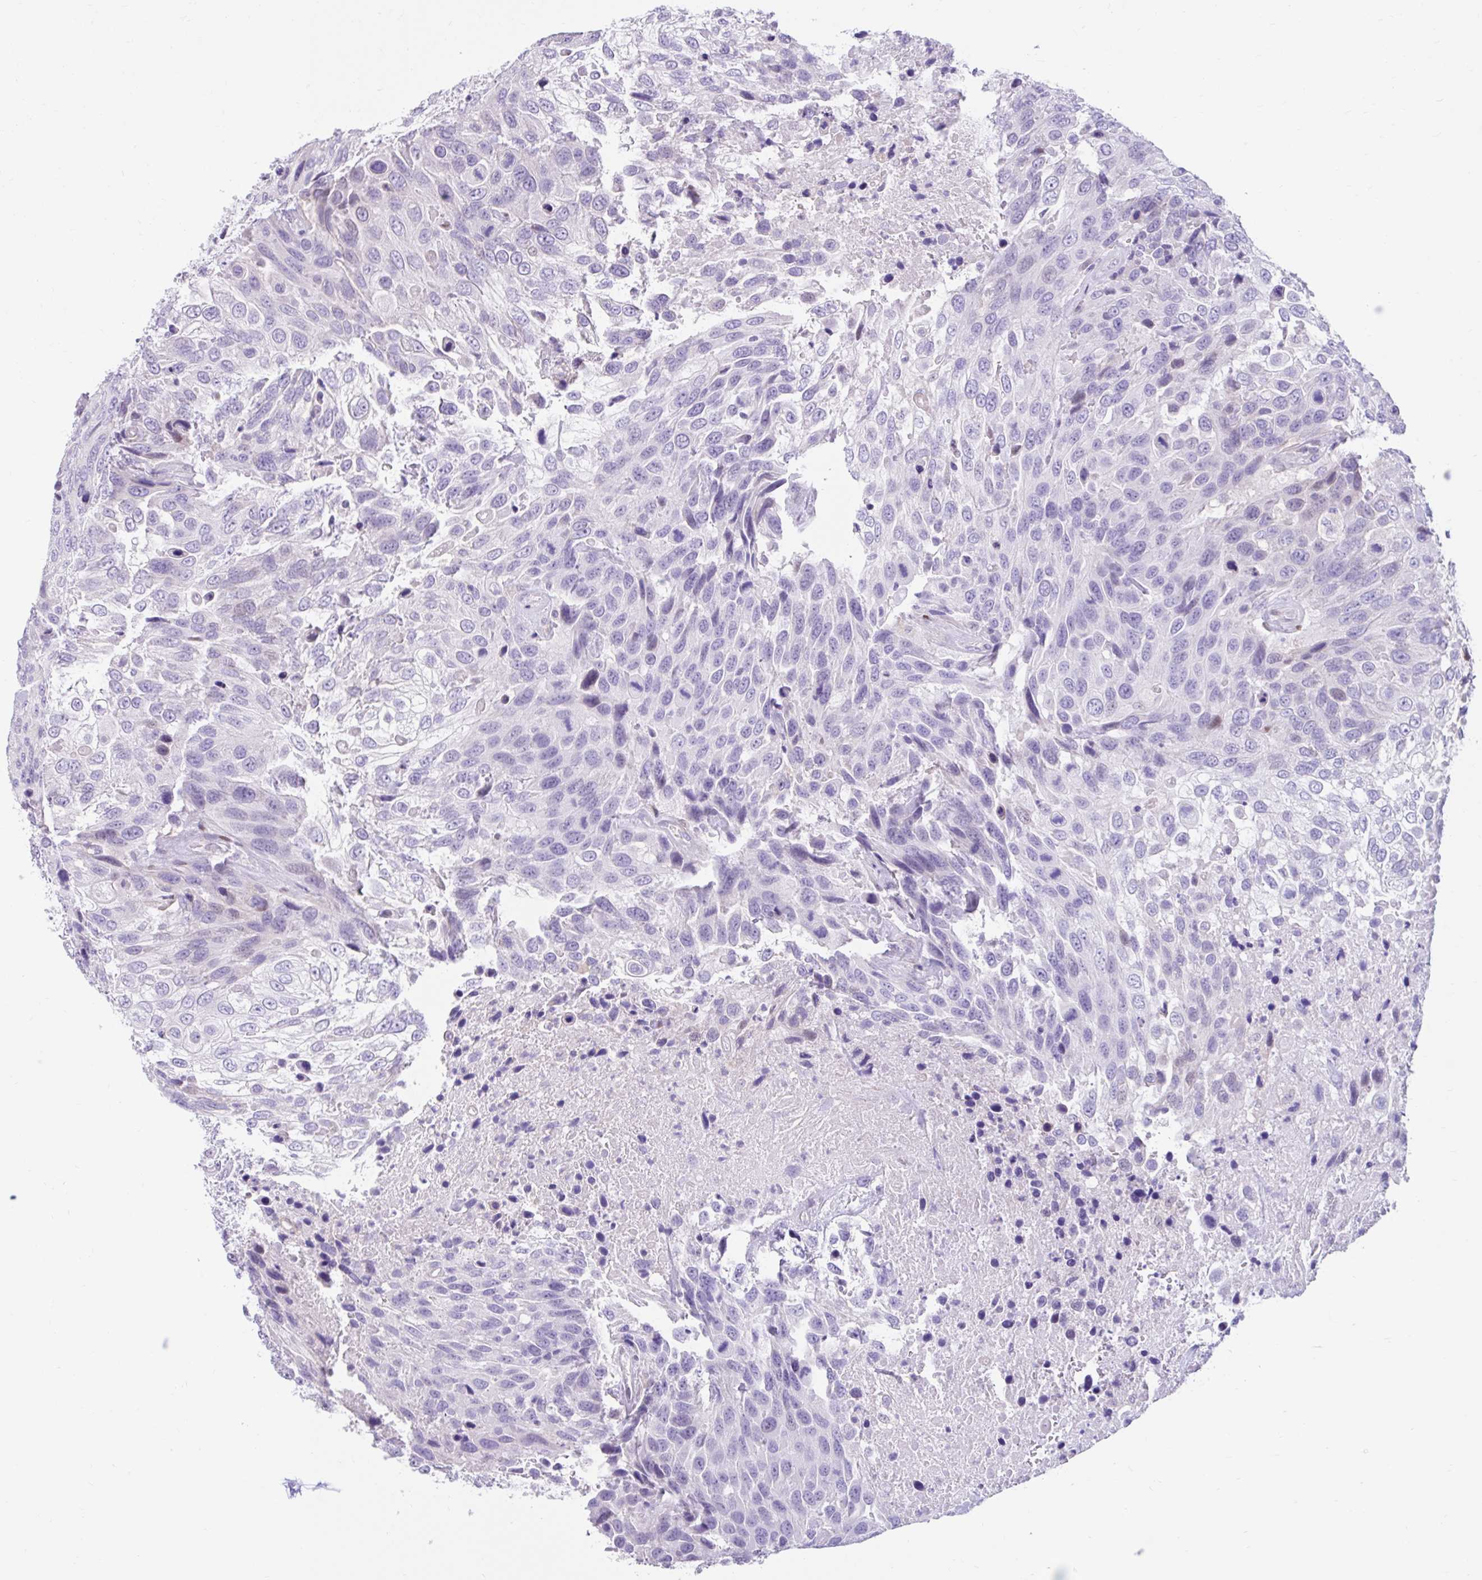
{"staining": {"intensity": "negative", "quantity": "none", "location": "none"}, "tissue": "urothelial cancer", "cell_type": "Tumor cells", "image_type": "cancer", "snomed": [{"axis": "morphology", "description": "Urothelial carcinoma, High grade"}, {"axis": "topography", "description": "Urinary bladder"}], "caption": "The IHC micrograph has no significant staining in tumor cells of urothelial cancer tissue.", "gene": "NHLH2", "patient": {"sex": "female", "age": 70}}